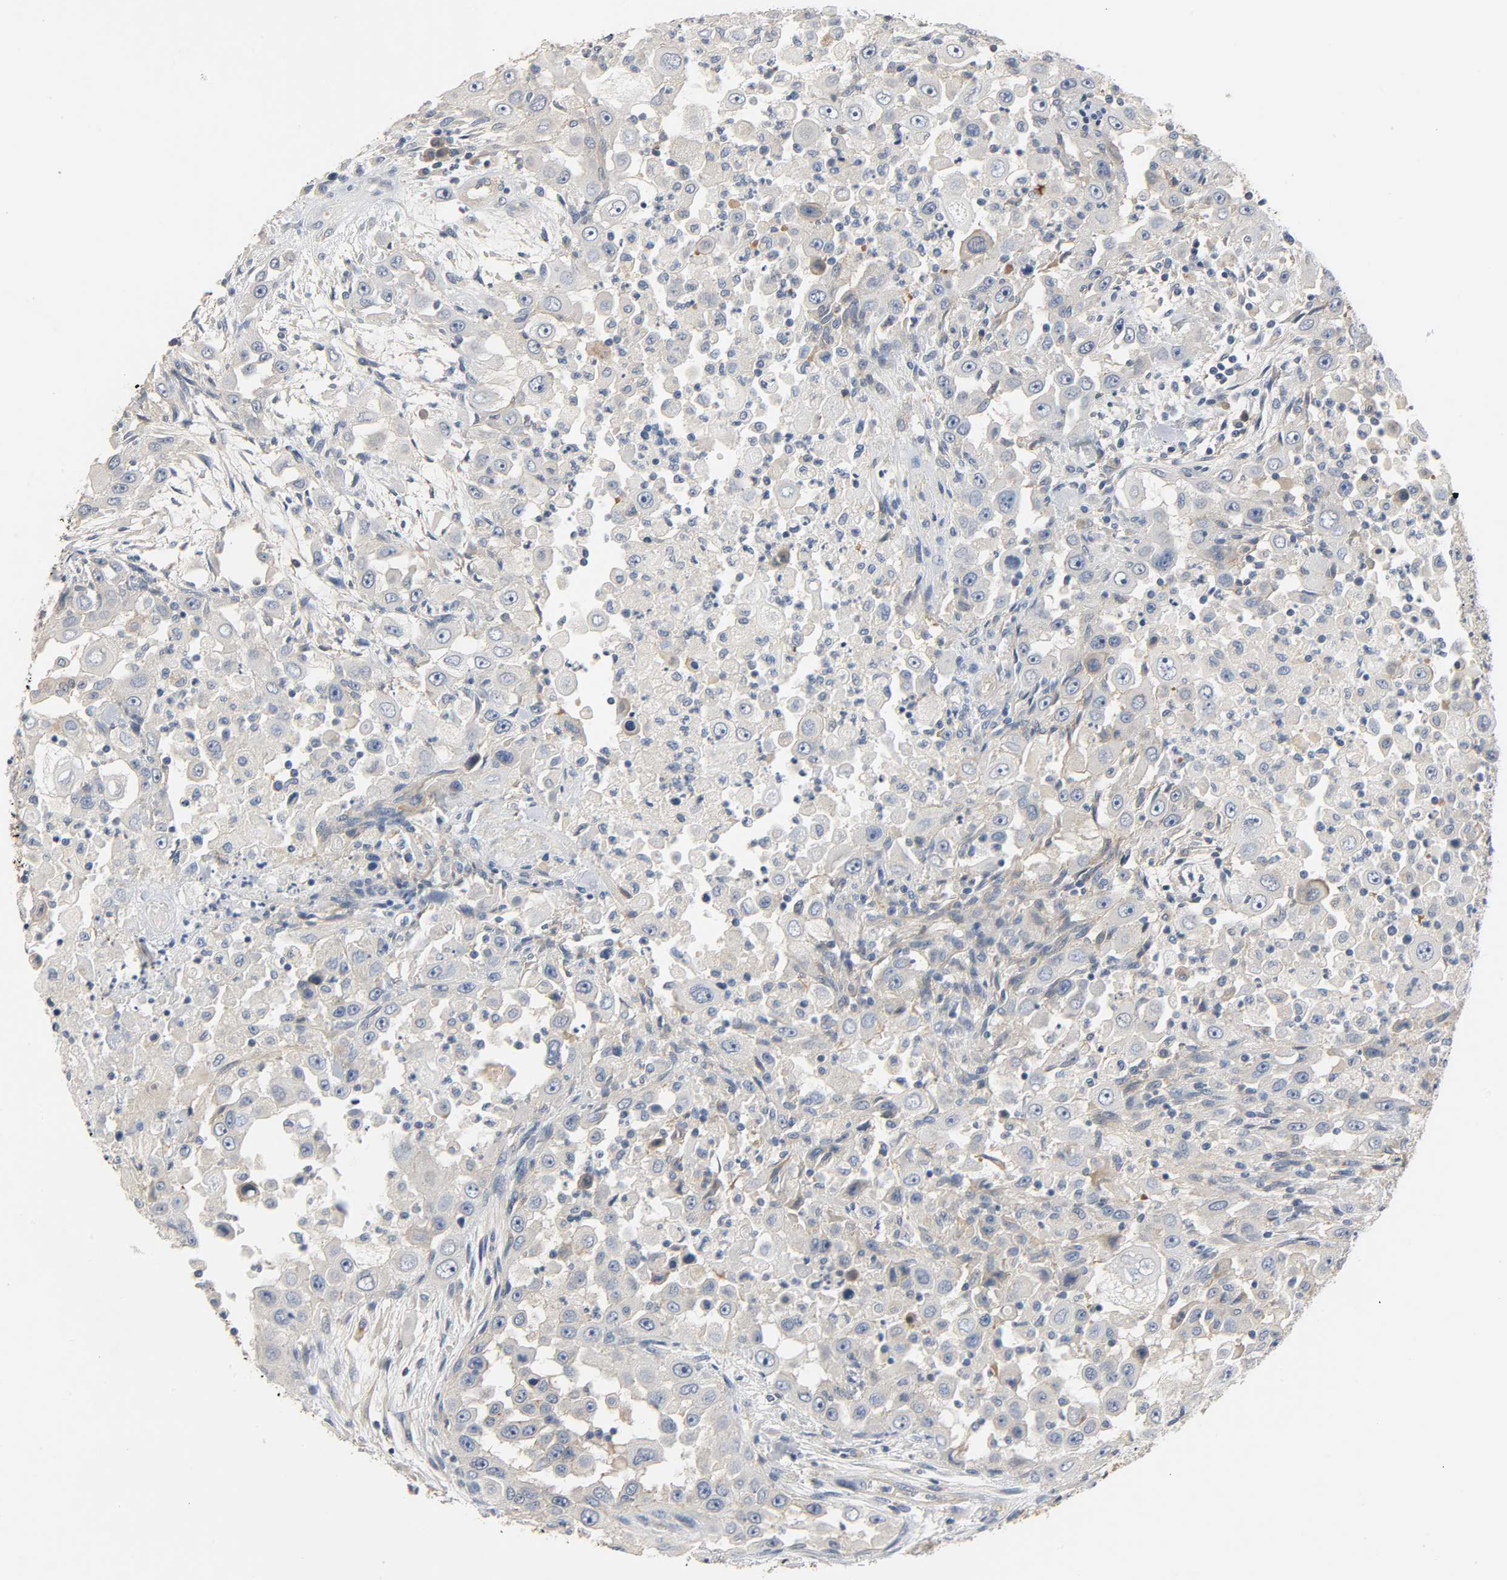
{"staining": {"intensity": "weak", "quantity": "25%-75%", "location": "cytoplasmic/membranous"}, "tissue": "head and neck cancer", "cell_type": "Tumor cells", "image_type": "cancer", "snomed": [{"axis": "morphology", "description": "Carcinoma, NOS"}, {"axis": "topography", "description": "Head-Neck"}], "caption": "The micrograph reveals immunohistochemical staining of head and neck carcinoma. There is weak cytoplasmic/membranous expression is identified in about 25%-75% of tumor cells.", "gene": "ARPC1A", "patient": {"sex": "male", "age": 87}}